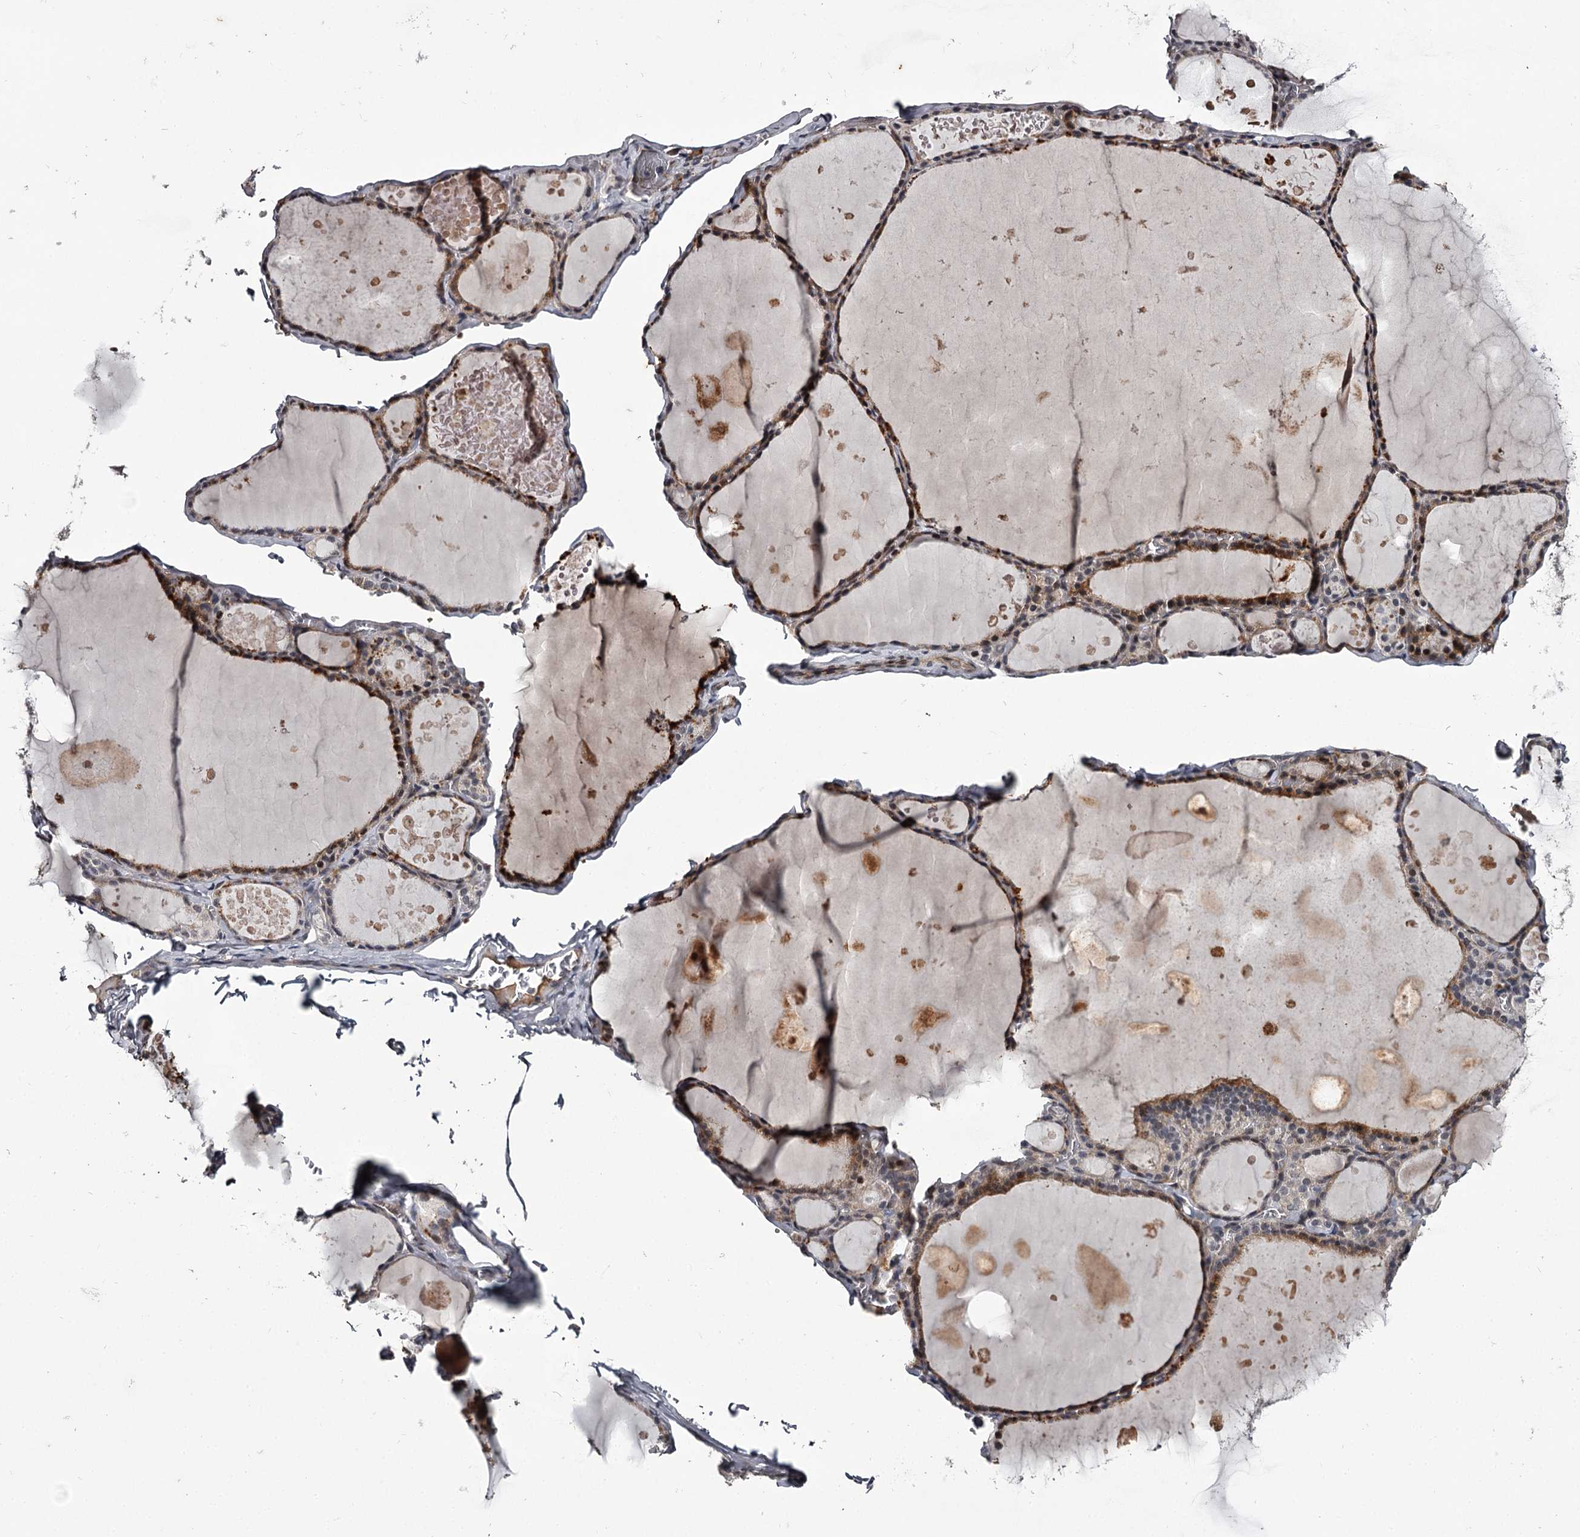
{"staining": {"intensity": "moderate", "quantity": ">75%", "location": "cytoplasmic/membranous"}, "tissue": "thyroid gland", "cell_type": "Glandular cells", "image_type": "normal", "snomed": [{"axis": "morphology", "description": "Normal tissue, NOS"}, {"axis": "topography", "description": "Thyroid gland"}], "caption": "Brown immunohistochemical staining in benign thyroid gland displays moderate cytoplasmic/membranous positivity in about >75% of glandular cells. (DAB (3,3'-diaminobenzidine) IHC with brightfield microscopy, high magnification).", "gene": "RNF44", "patient": {"sex": "male", "age": 56}}